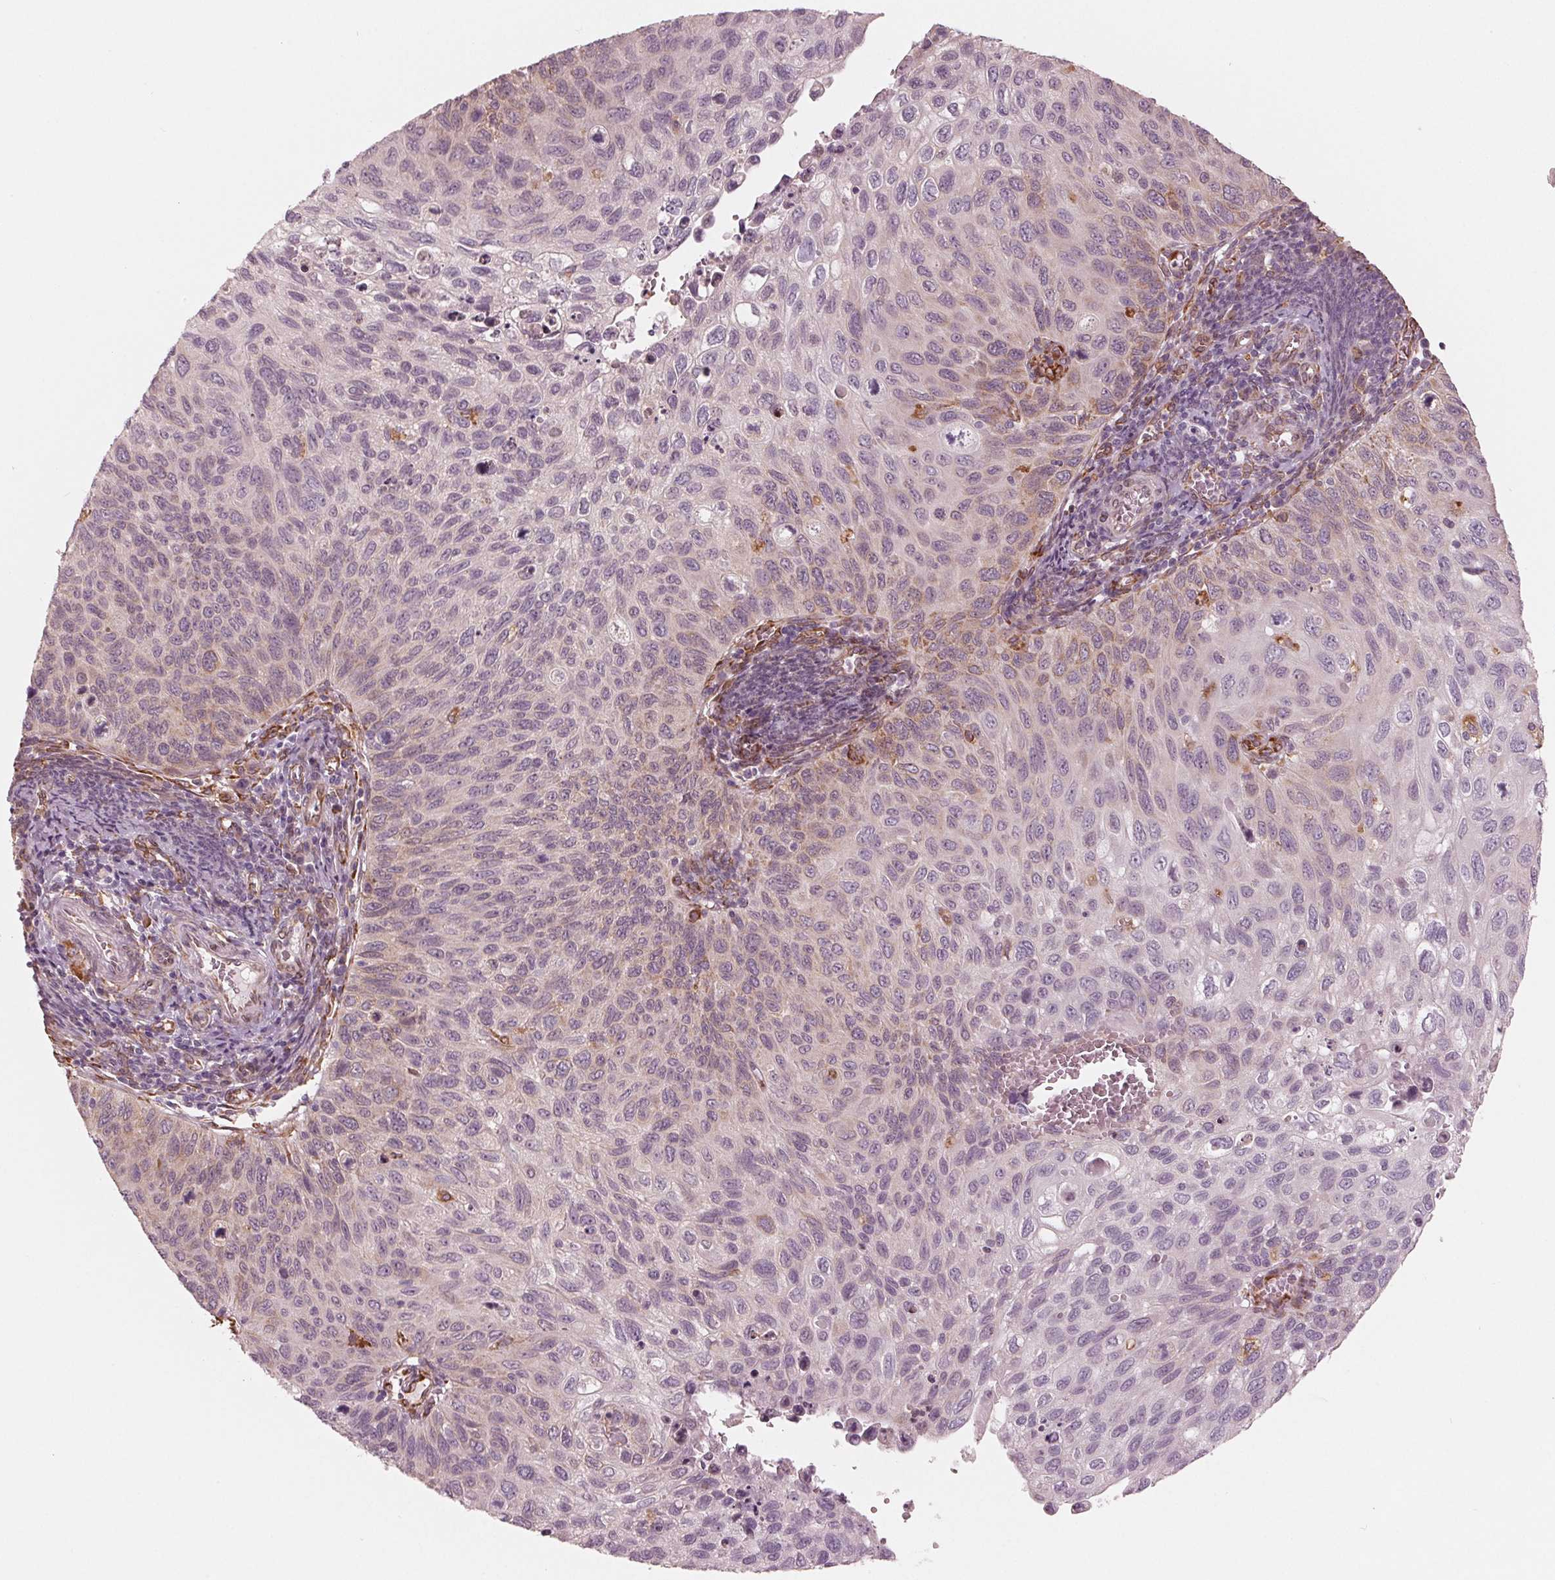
{"staining": {"intensity": "weak", "quantity": "<25%", "location": "cytoplasmic/membranous"}, "tissue": "cervical cancer", "cell_type": "Tumor cells", "image_type": "cancer", "snomed": [{"axis": "morphology", "description": "Squamous cell carcinoma, NOS"}, {"axis": "topography", "description": "Cervix"}], "caption": "High power microscopy micrograph of an IHC photomicrograph of cervical cancer (squamous cell carcinoma), revealing no significant positivity in tumor cells. Nuclei are stained in blue.", "gene": "IKBIP", "patient": {"sex": "female", "age": 70}}